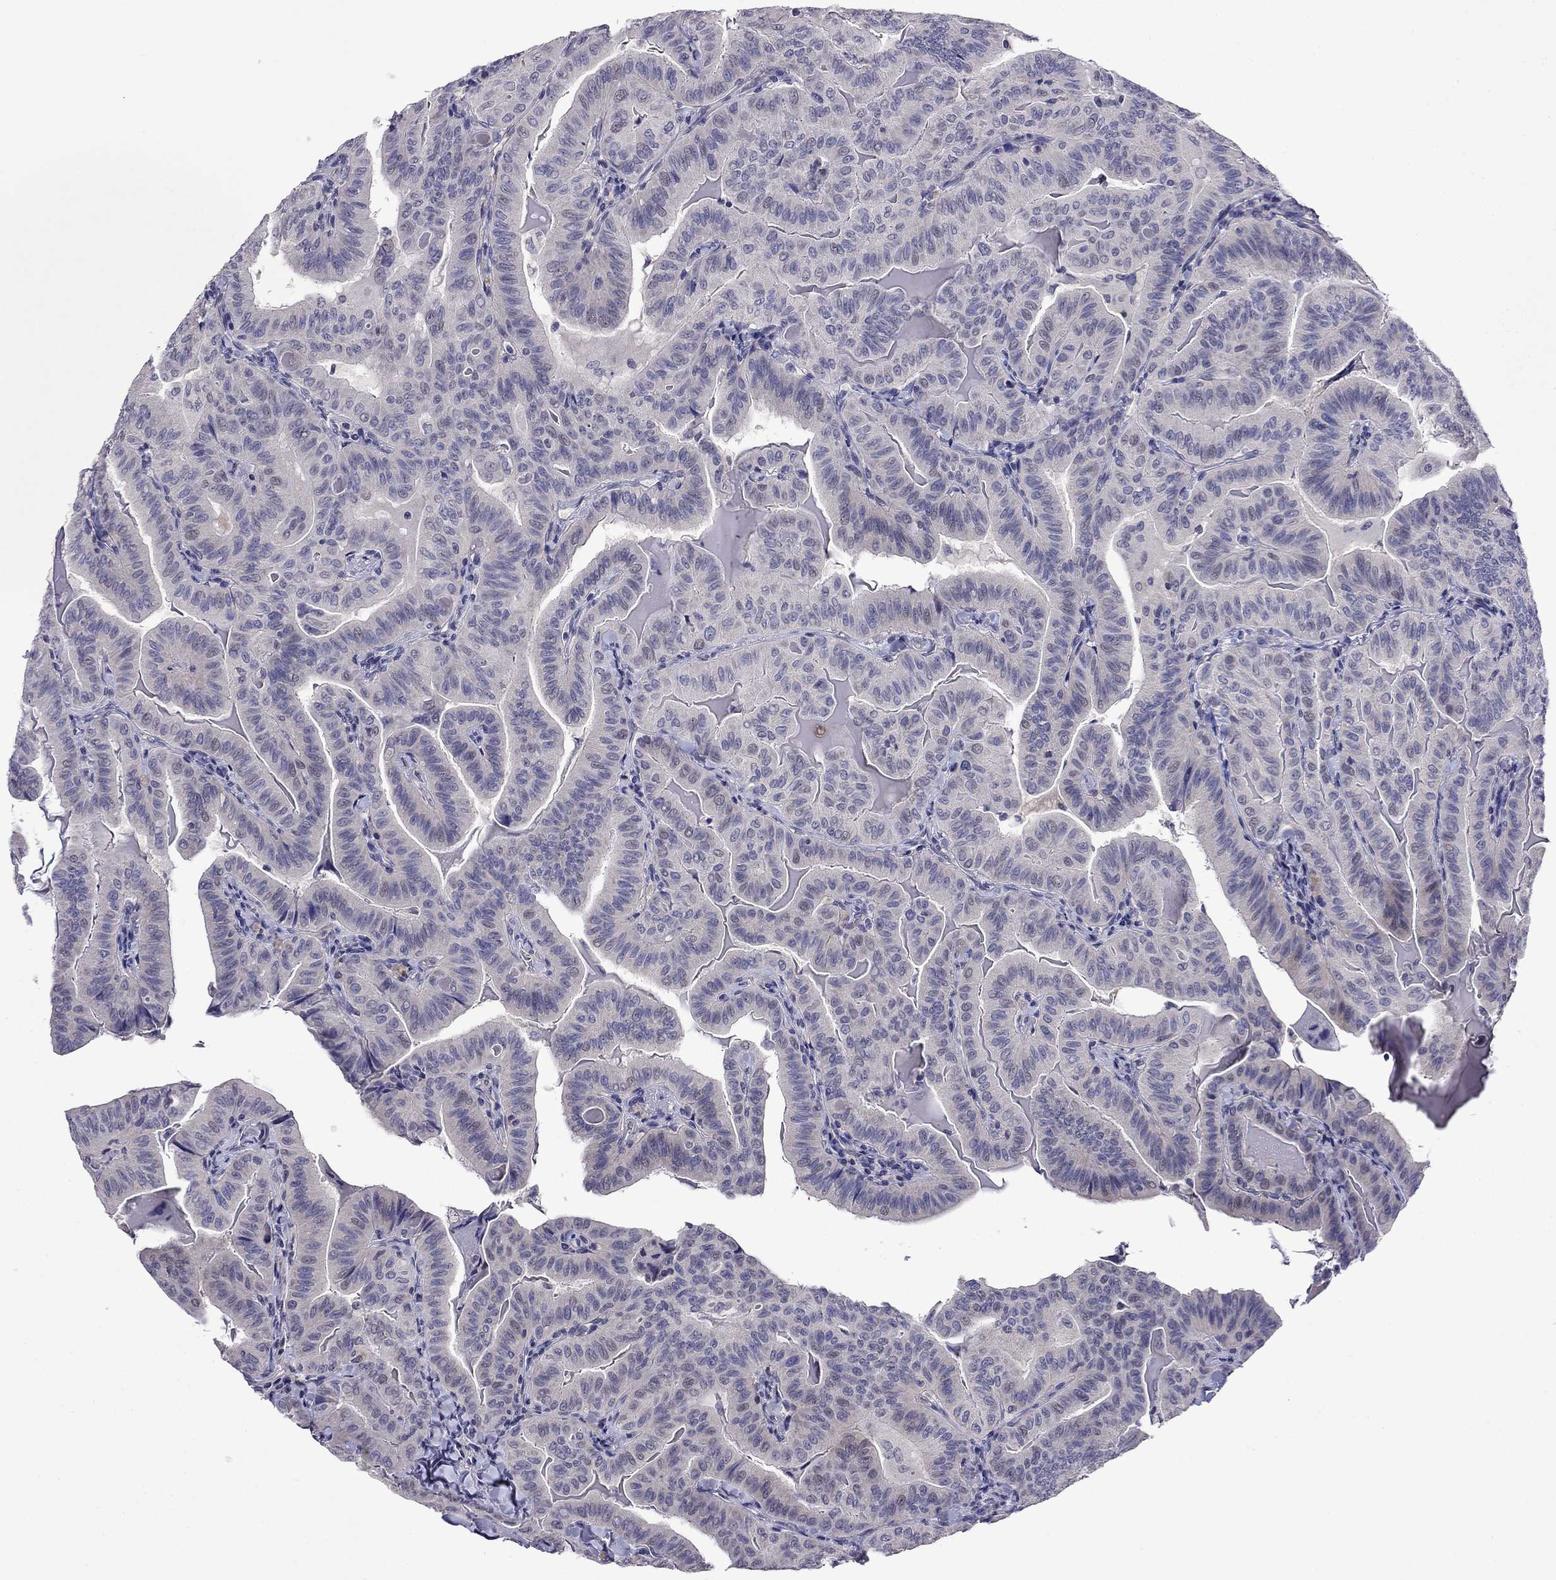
{"staining": {"intensity": "negative", "quantity": "none", "location": "none"}, "tissue": "thyroid cancer", "cell_type": "Tumor cells", "image_type": "cancer", "snomed": [{"axis": "morphology", "description": "Papillary adenocarcinoma, NOS"}, {"axis": "topography", "description": "Thyroid gland"}], "caption": "DAB (3,3'-diaminobenzidine) immunohistochemical staining of papillary adenocarcinoma (thyroid) displays no significant staining in tumor cells.", "gene": "STAR", "patient": {"sex": "female", "age": 68}}